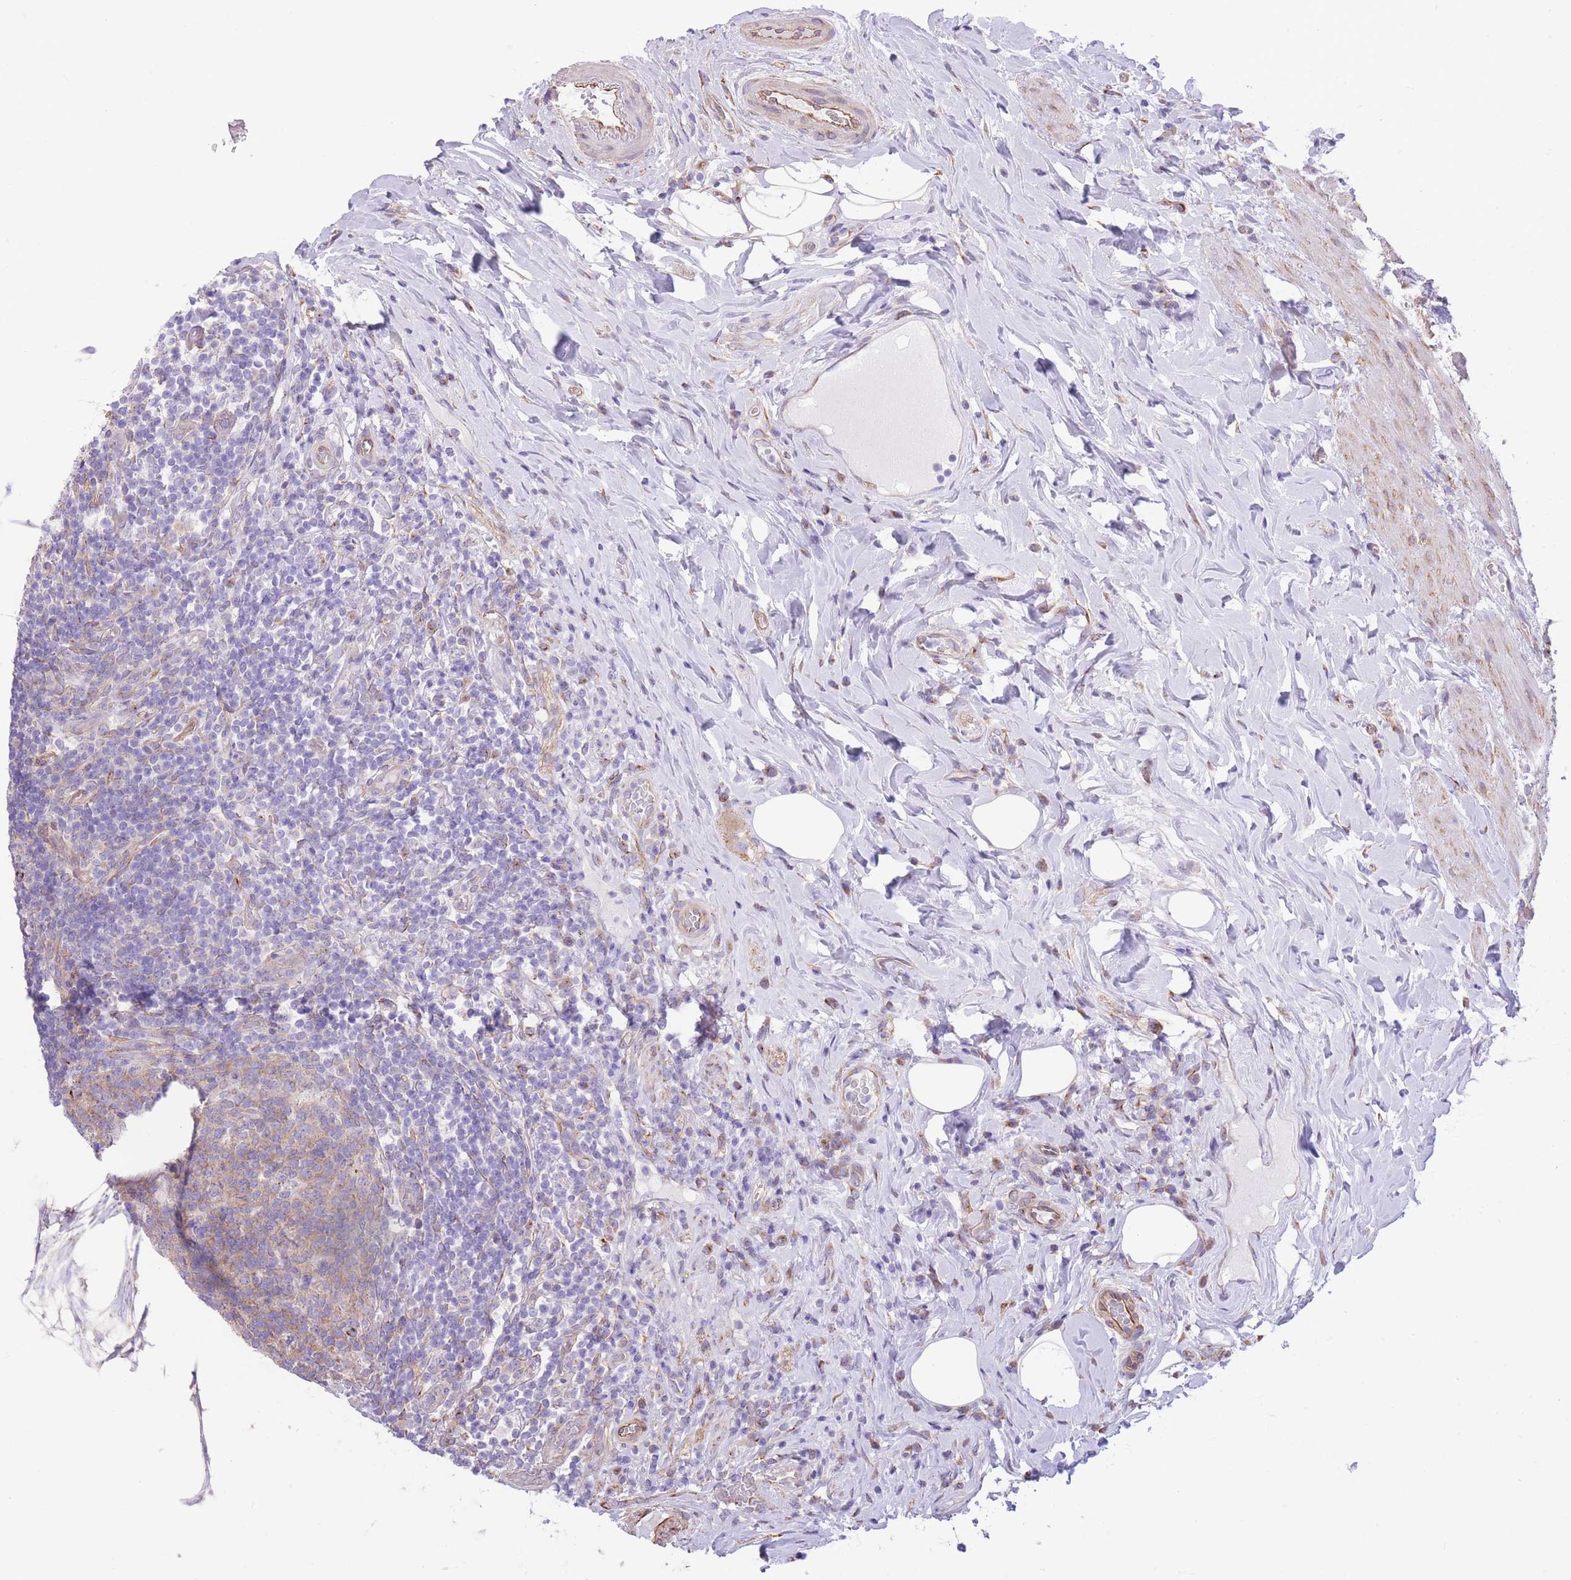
{"staining": {"intensity": "moderate", "quantity": ">75%", "location": "cytoplasmic/membranous"}, "tissue": "appendix", "cell_type": "Glandular cells", "image_type": "normal", "snomed": [{"axis": "morphology", "description": "Normal tissue, NOS"}, {"axis": "topography", "description": "Appendix"}], "caption": "High-power microscopy captured an IHC histopathology image of unremarkable appendix, revealing moderate cytoplasmic/membranous staining in about >75% of glandular cells.", "gene": "RHOU", "patient": {"sex": "female", "age": 43}}